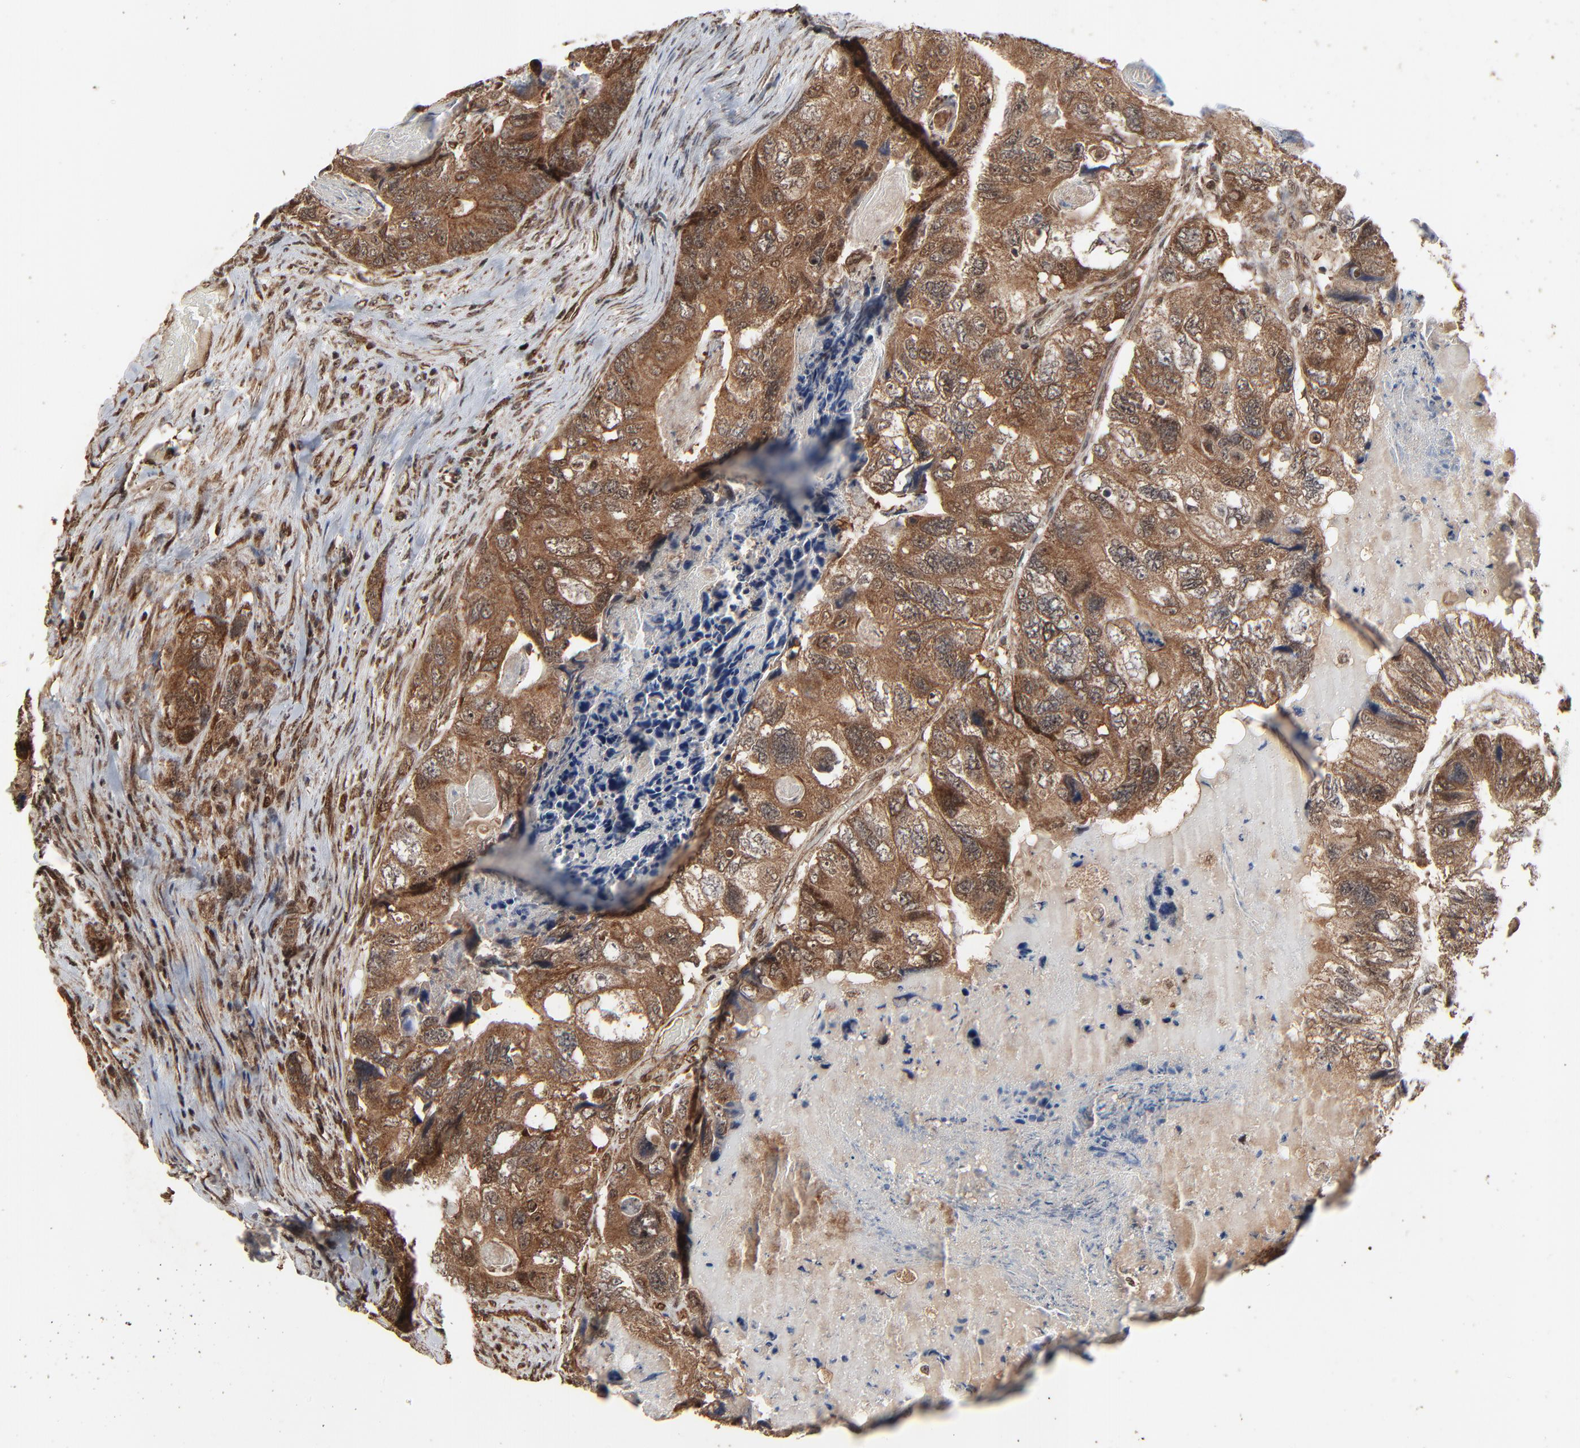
{"staining": {"intensity": "moderate", "quantity": ">75%", "location": "cytoplasmic/membranous,nuclear"}, "tissue": "colorectal cancer", "cell_type": "Tumor cells", "image_type": "cancer", "snomed": [{"axis": "morphology", "description": "Adenocarcinoma, NOS"}, {"axis": "topography", "description": "Rectum"}], "caption": "A brown stain highlights moderate cytoplasmic/membranous and nuclear expression of a protein in human colorectal cancer tumor cells. (brown staining indicates protein expression, while blue staining denotes nuclei).", "gene": "RHOJ", "patient": {"sex": "female", "age": 82}}